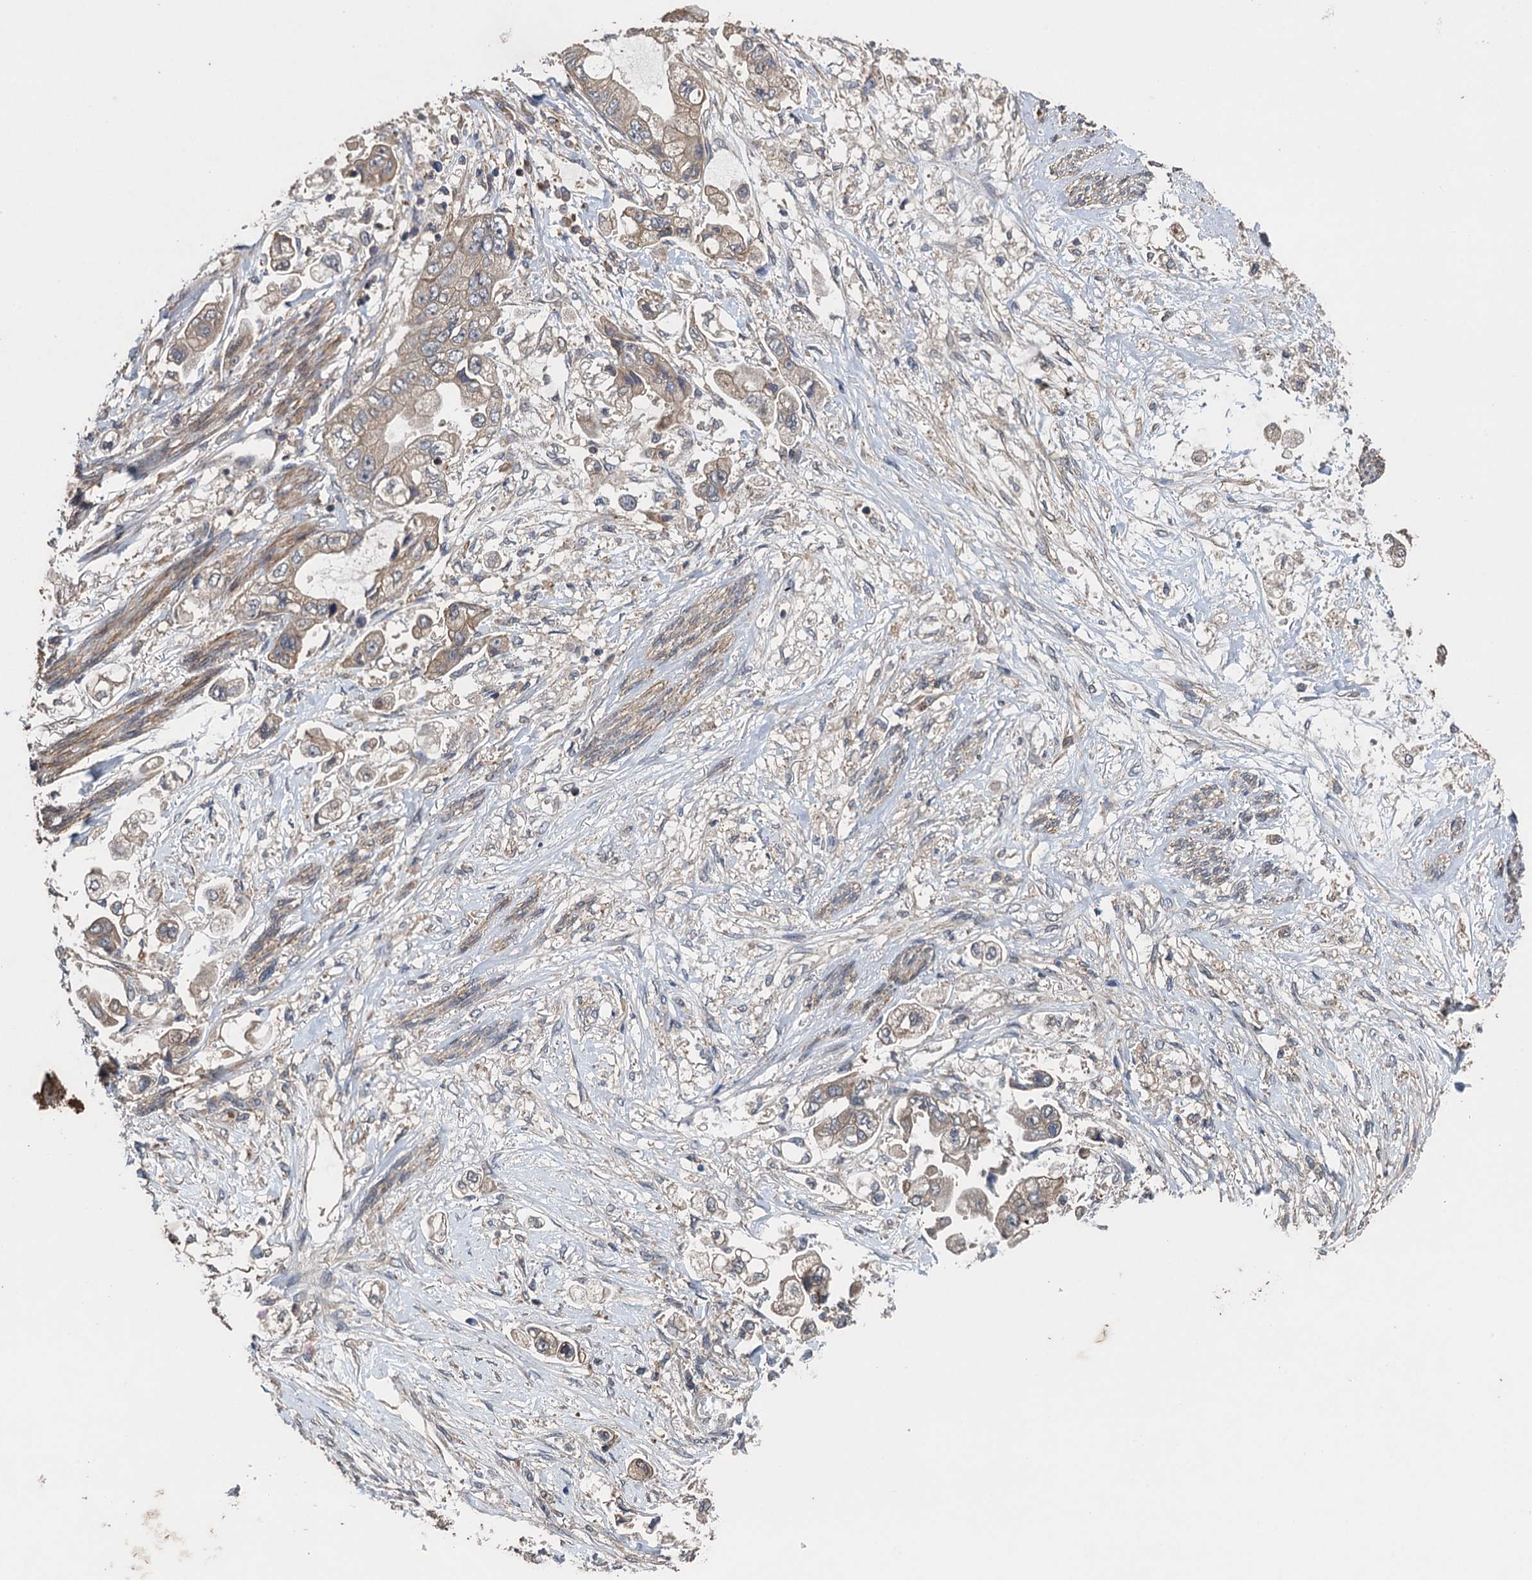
{"staining": {"intensity": "weak", "quantity": ">75%", "location": "cytoplasmic/membranous"}, "tissue": "stomach cancer", "cell_type": "Tumor cells", "image_type": "cancer", "snomed": [{"axis": "morphology", "description": "Adenocarcinoma, NOS"}, {"axis": "topography", "description": "Stomach"}], "caption": "A brown stain shows weak cytoplasmic/membranous staining of a protein in human stomach adenocarcinoma tumor cells.", "gene": "CNTN5", "patient": {"sex": "male", "age": 62}}